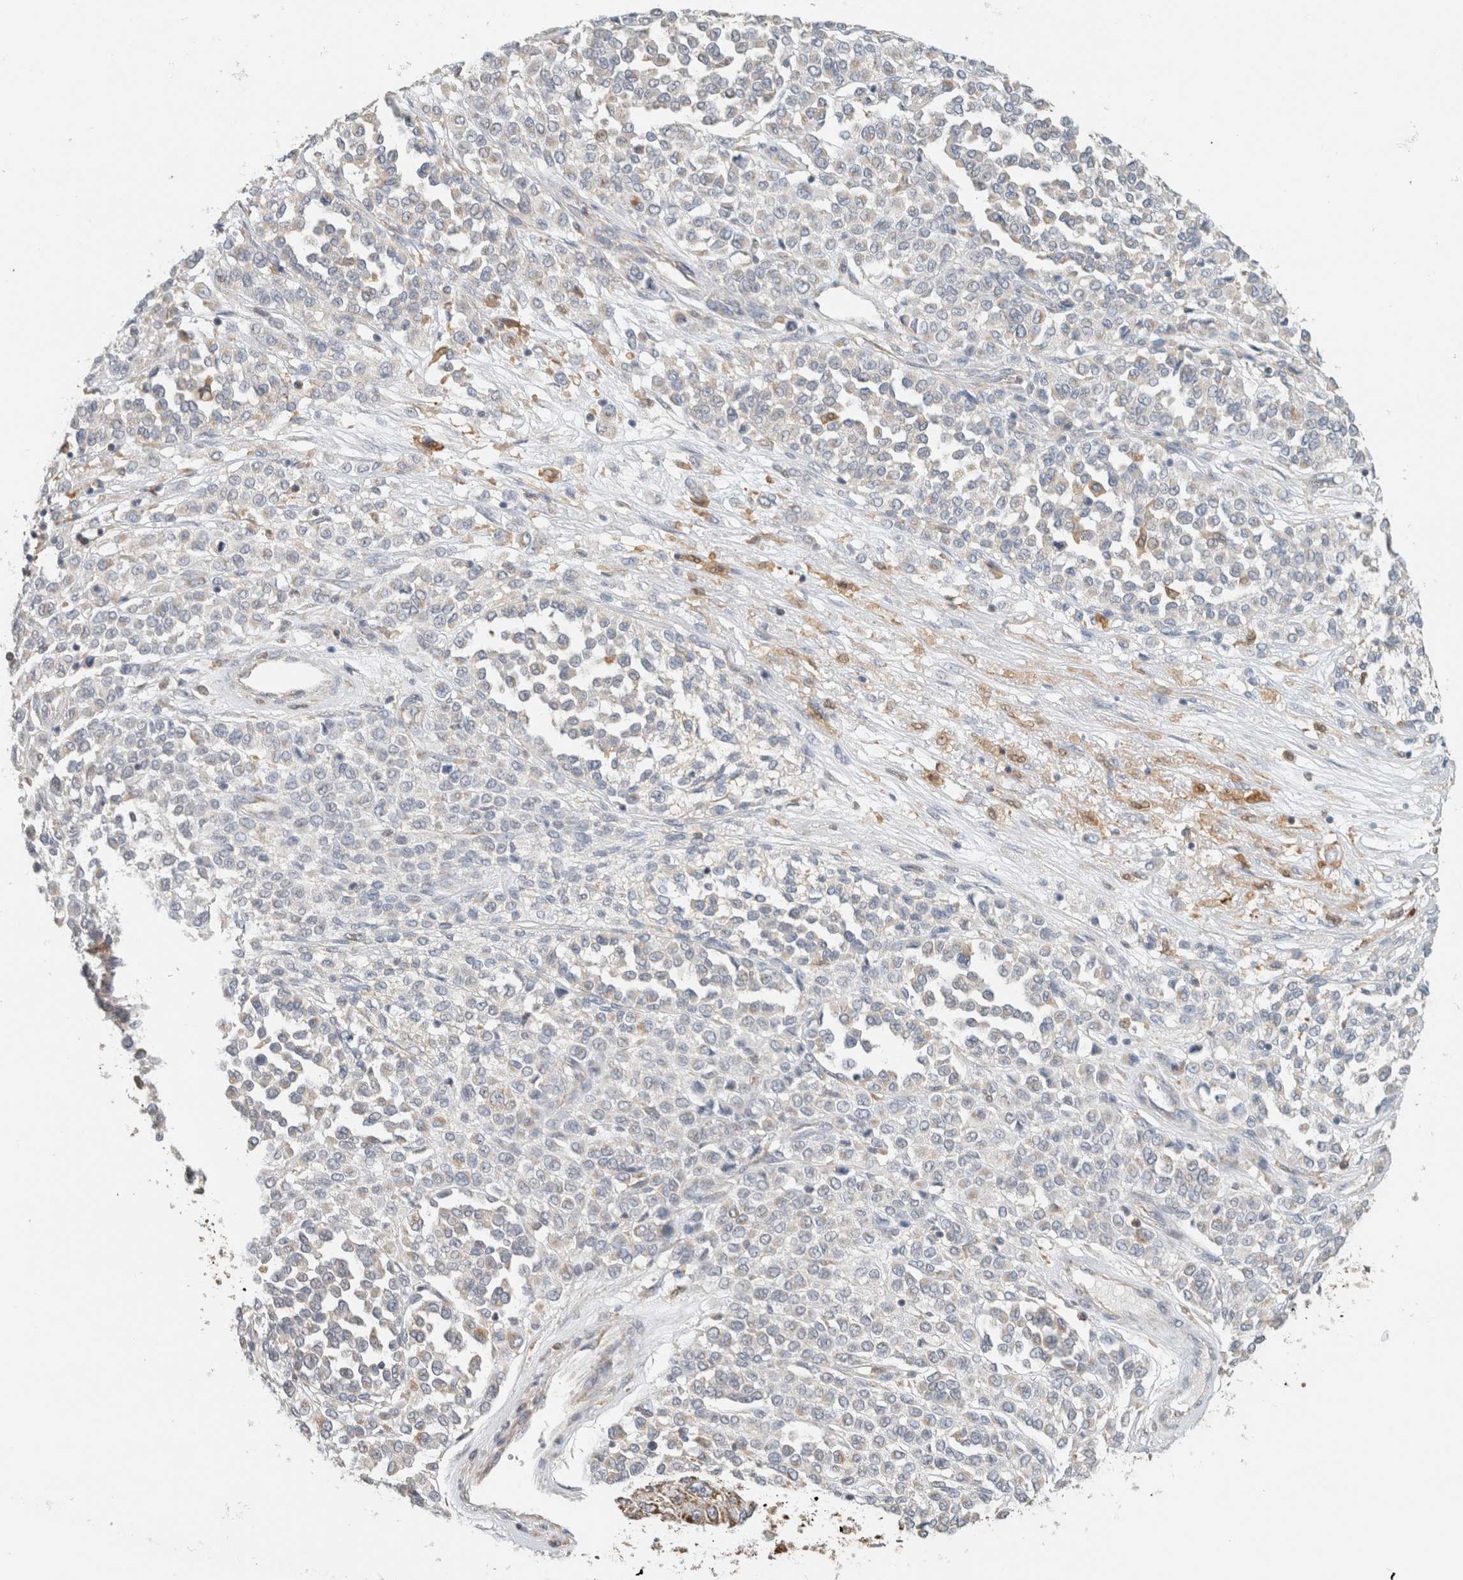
{"staining": {"intensity": "negative", "quantity": "none", "location": "none"}, "tissue": "melanoma", "cell_type": "Tumor cells", "image_type": "cancer", "snomed": [{"axis": "morphology", "description": "Malignant melanoma, Metastatic site"}, {"axis": "topography", "description": "Pancreas"}], "caption": "DAB (3,3'-diaminobenzidine) immunohistochemical staining of human melanoma displays no significant expression in tumor cells.", "gene": "CAPG", "patient": {"sex": "female", "age": 30}}